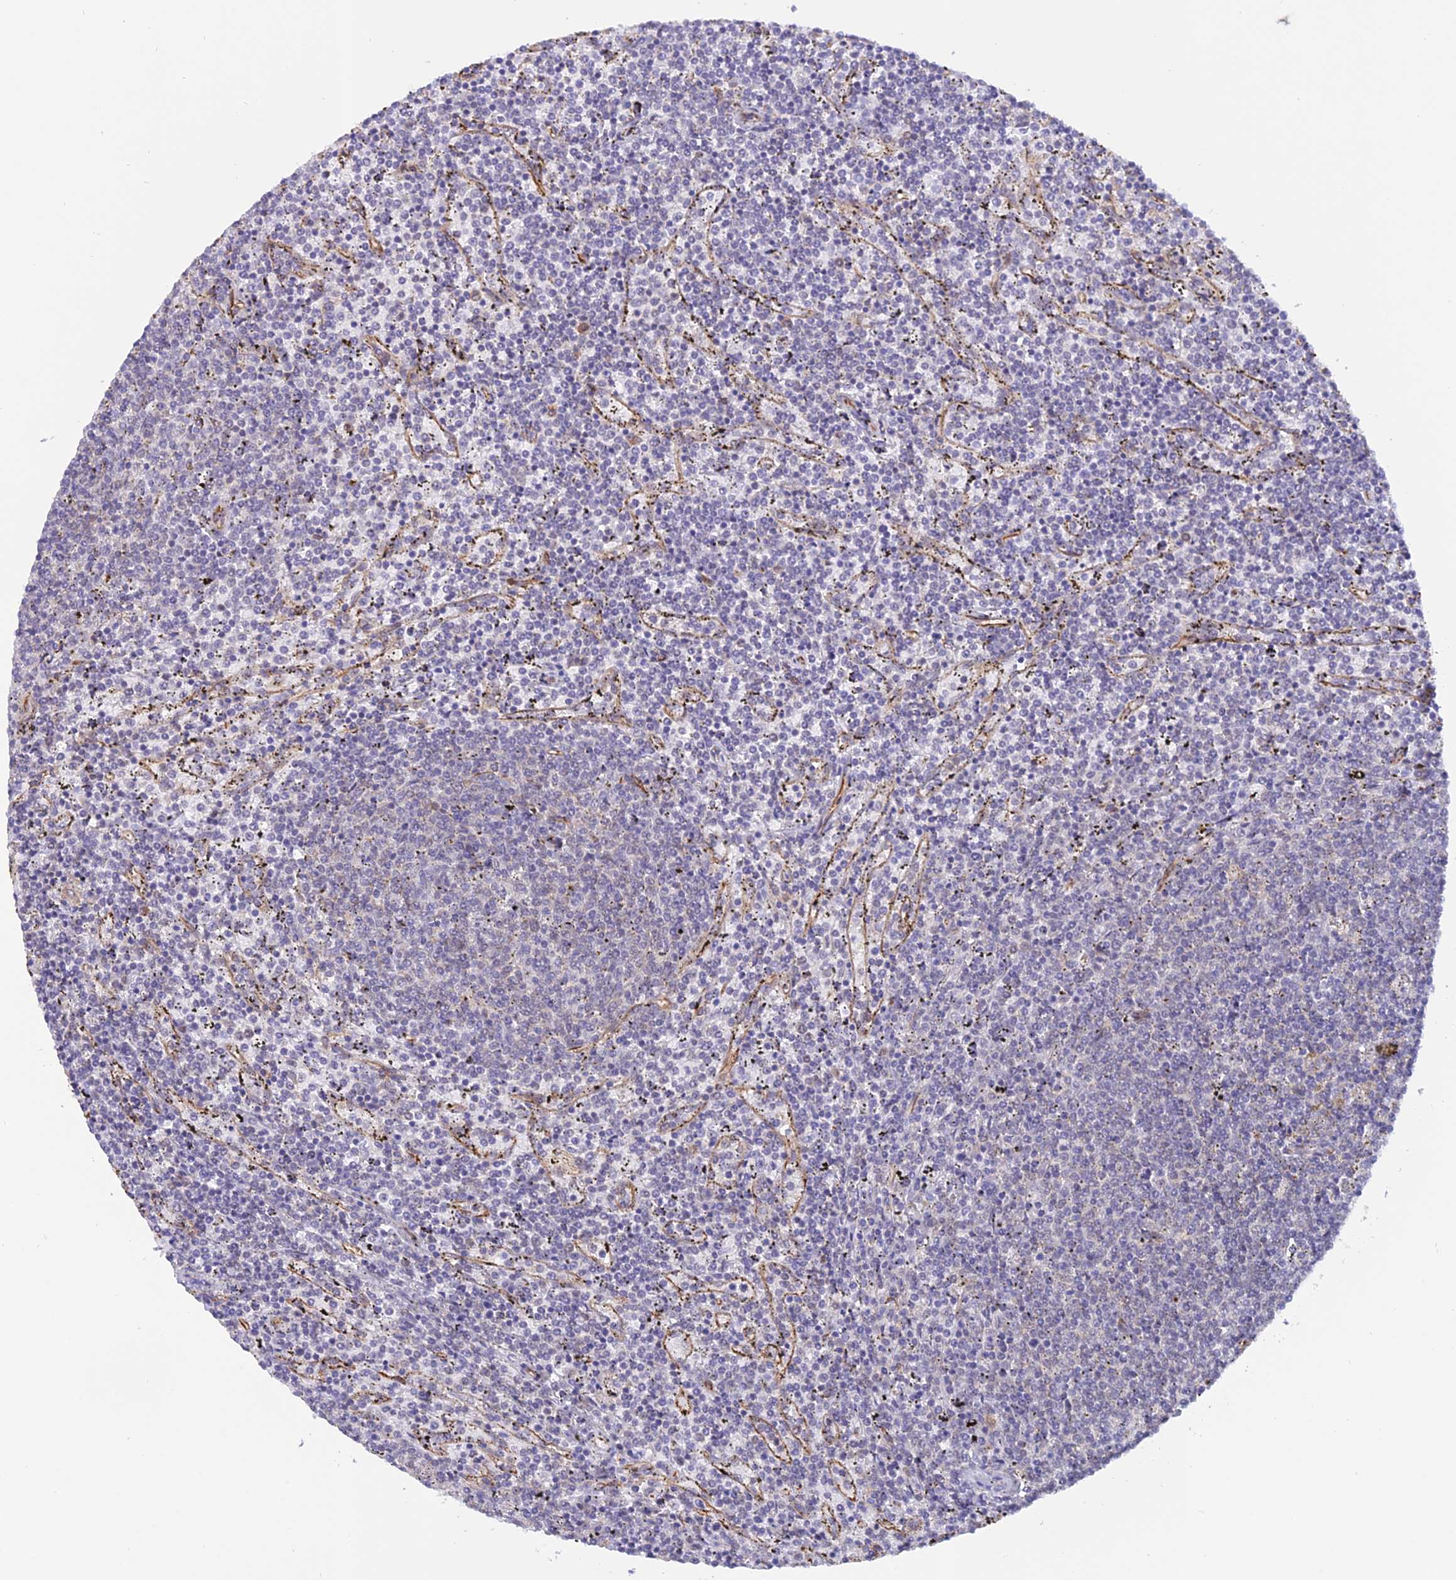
{"staining": {"intensity": "negative", "quantity": "none", "location": "none"}, "tissue": "lymphoma", "cell_type": "Tumor cells", "image_type": "cancer", "snomed": [{"axis": "morphology", "description": "Malignant lymphoma, non-Hodgkin's type, Low grade"}, {"axis": "topography", "description": "Spleen"}], "caption": "Image shows no significant protein positivity in tumor cells of low-grade malignant lymphoma, non-Hodgkin's type. Brightfield microscopy of IHC stained with DAB (3,3'-diaminobenzidine) (brown) and hematoxylin (blue), captured at high magnification.", "gene": "PAGR1", "patient": {"sex": "female", "age": 50}}